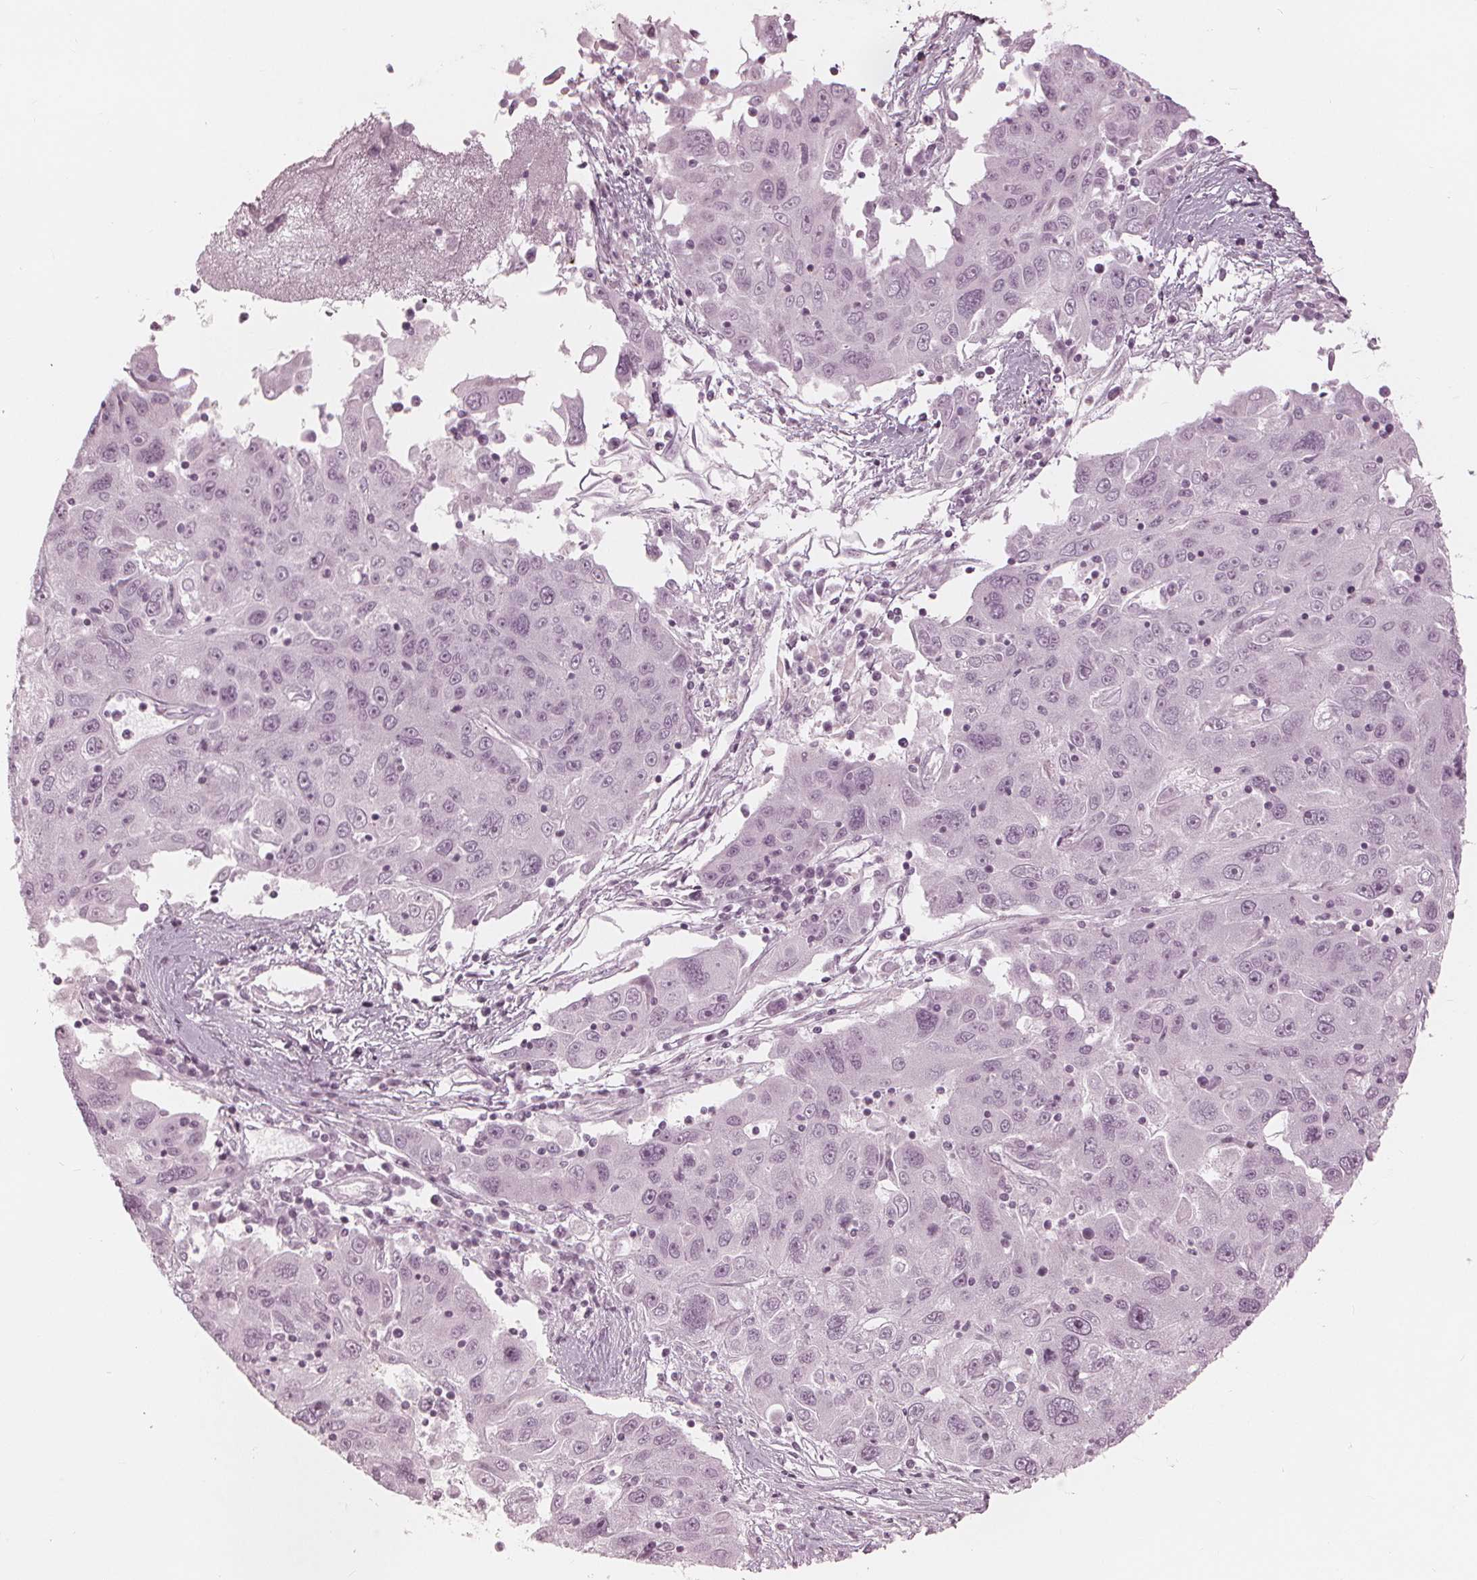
{"staining": {"intensity": "negative", "quantity": "none", "location": "none"}, "tissue": "stomach cancer", "cell_type": "Tumor cells", "image_type": "cancer", "snomed": [{"axis": "morphology", "description": "Adenocarcinoma, NOS"}, {"axis": "topography", "description": "Stomach"}], "caption": "This is an immunohistochemistry (IHC) histopathology image of stomach cancer (adenocarcinoma). There is no staining in tumor cells.", "gene": "PAEP", "patient": {"sex": "male", "age": 56}}